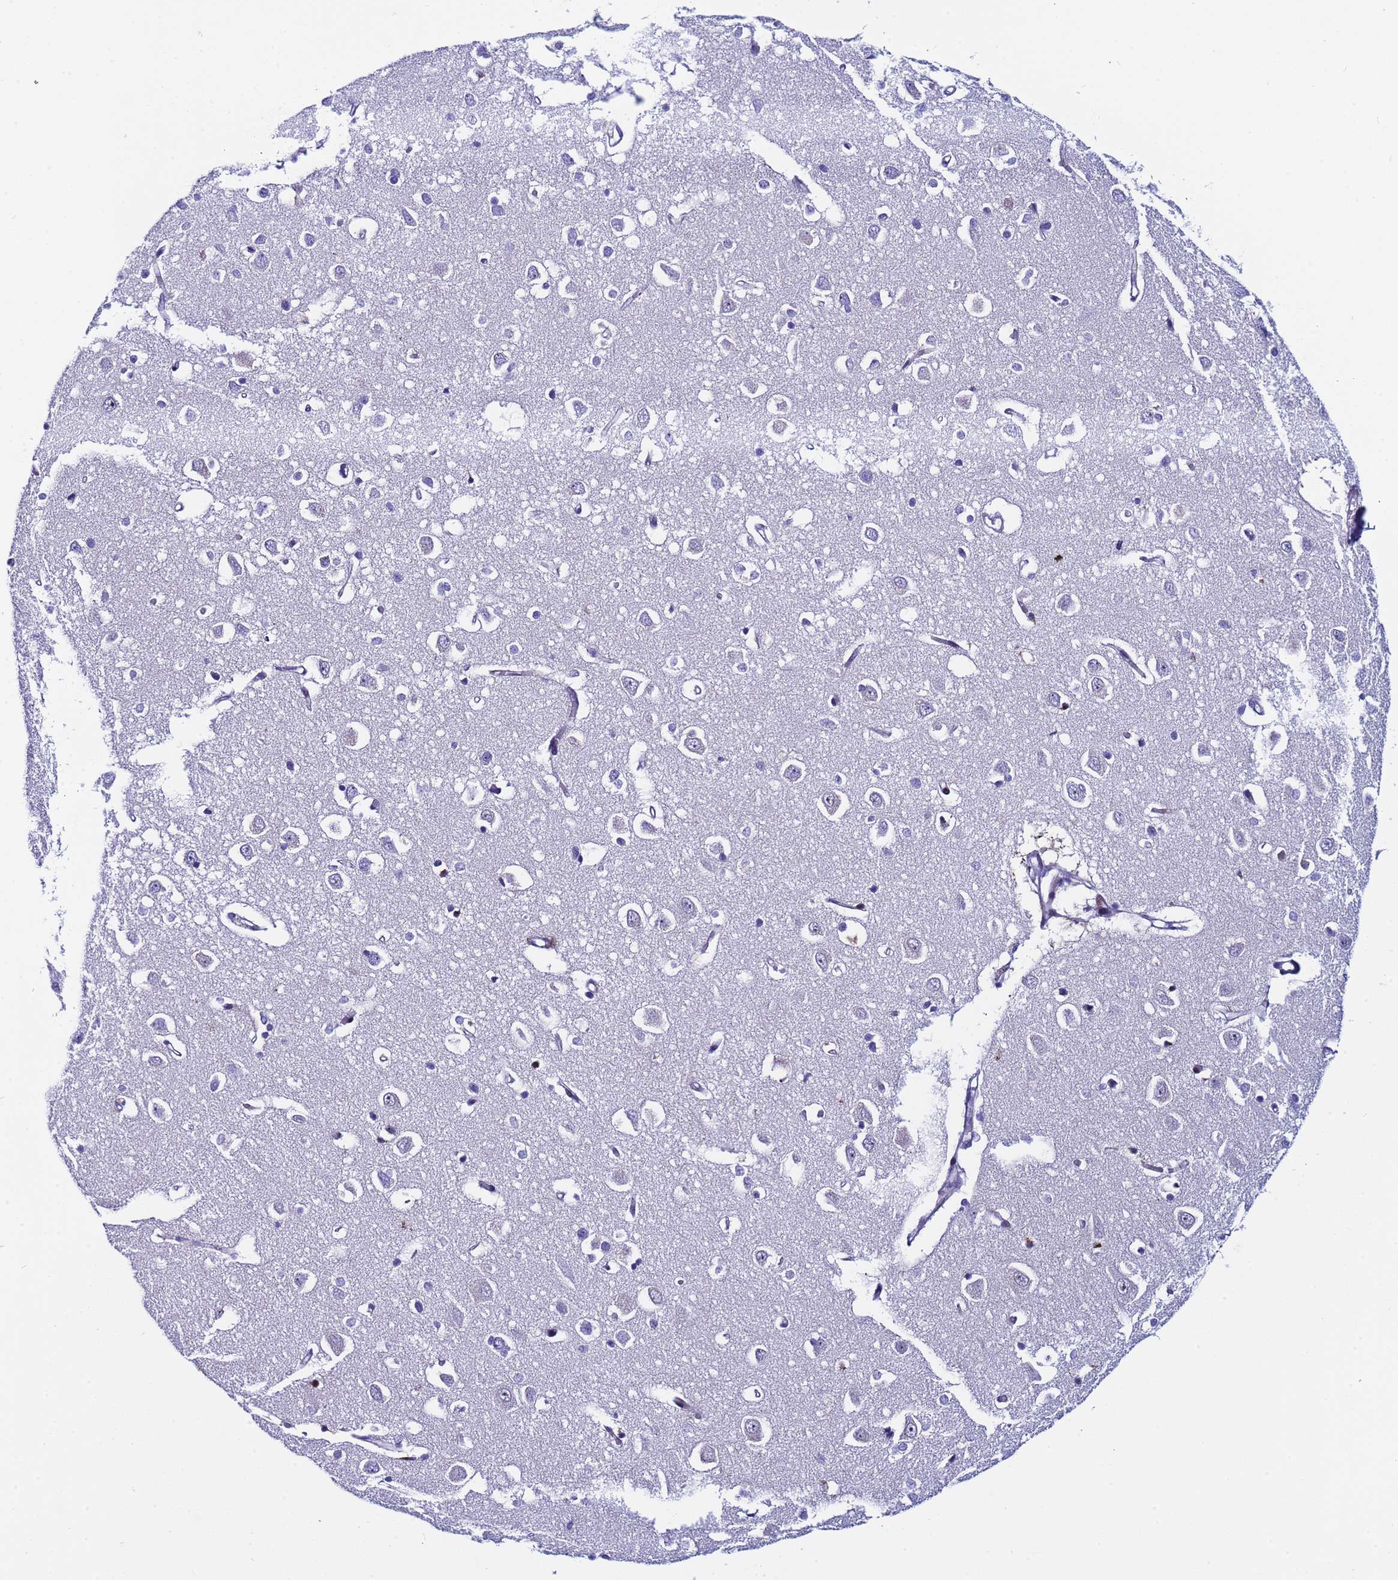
{"staining": {"intensity": "negative", "quantity": "none", "location": "none"}, "tissue": "cerebral cortex", "cell_type": "Endothelial cells", "image_type": "normal", "snomed": [{"axis": "morphology", "description": "Normal tissue, NOS"}, {"axis": "topography", "description": "Cerebral cortex"}], "caption": "This image is of unremarkable cerebral cortex stained with IHC to label a protein in brown with the nuclei are counter-stained blue. There is no expression in endothelial cells.", "gene": "POP5", "patient": {"sex": "female", "age": 64}}